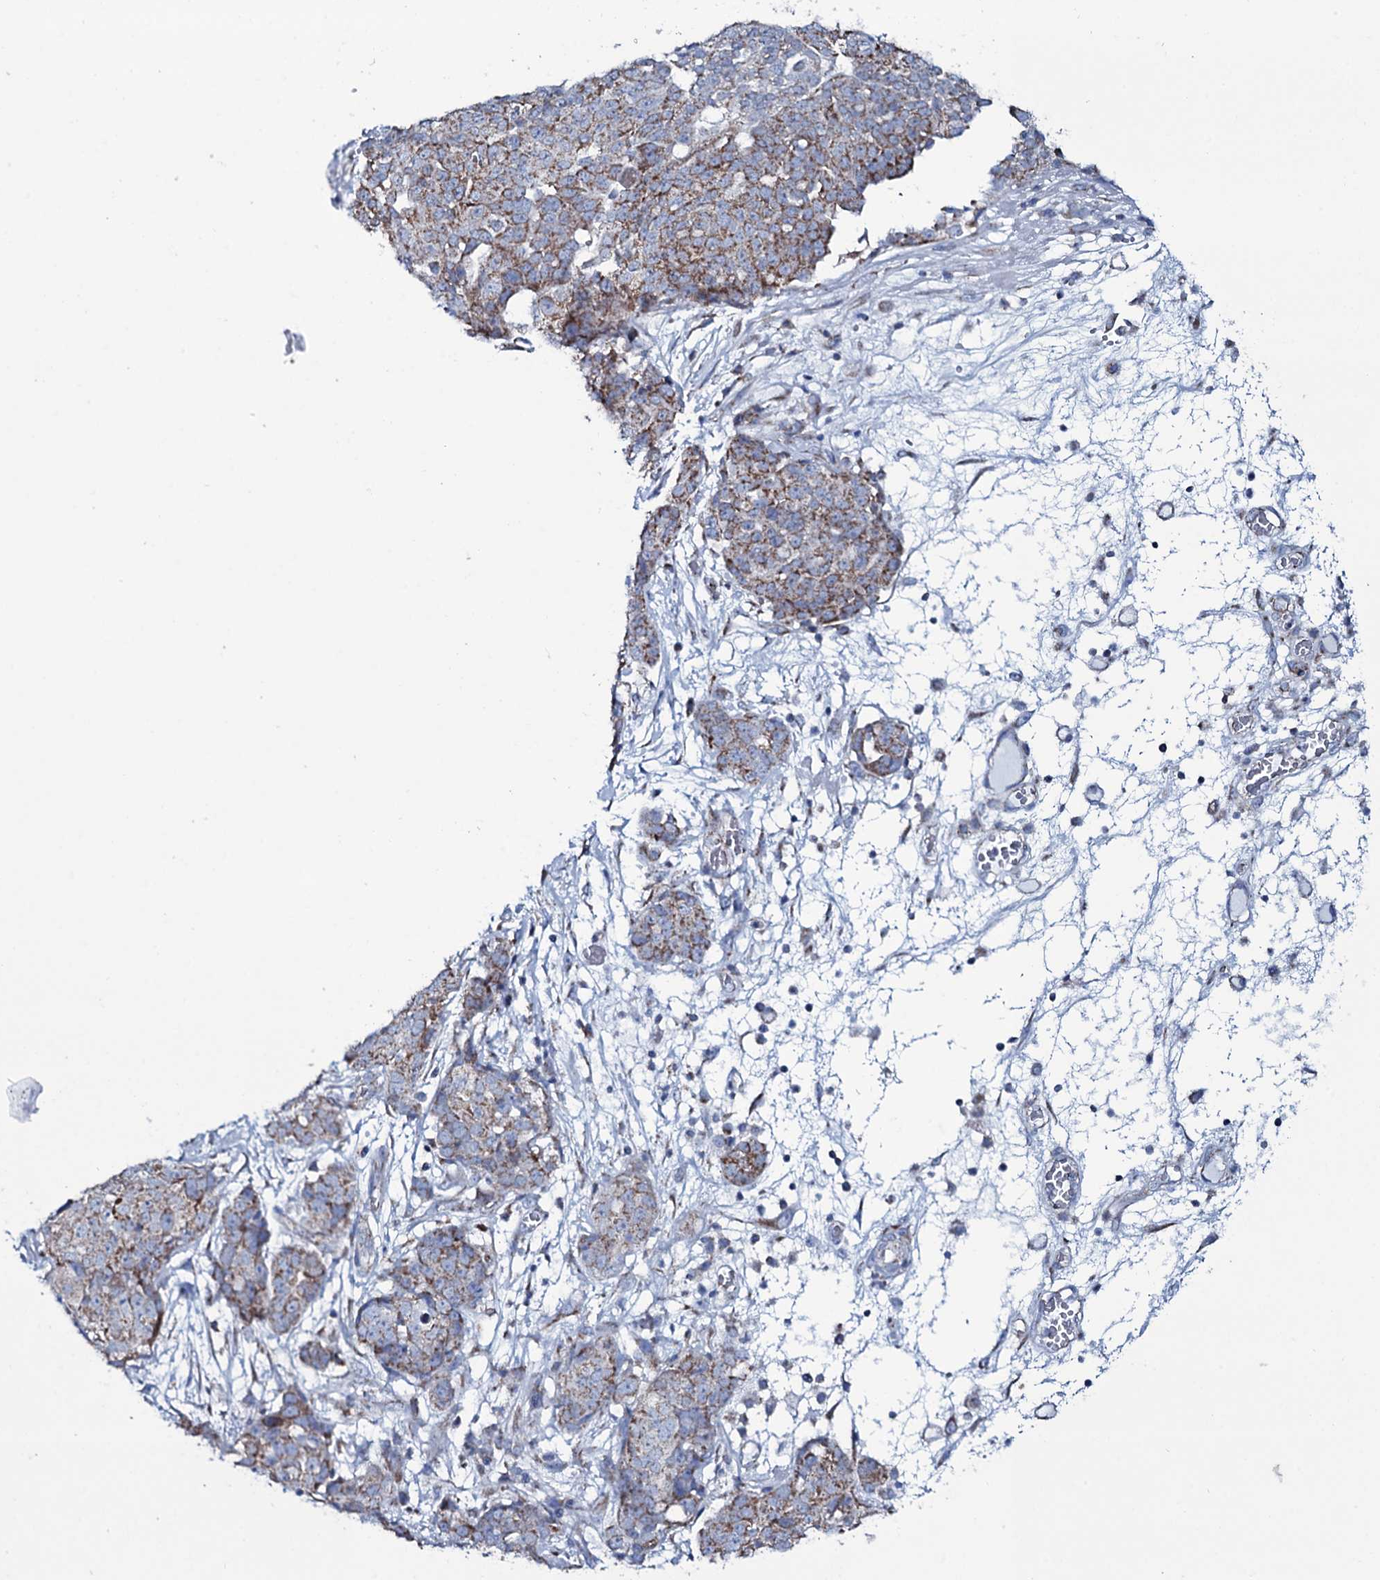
{"staining": {"intensity": "moderate", "quantity": ">75%", "location": "cytoplasmic/membranous"}, "tissue": "ovarian cancer", "cell_type": "Tumor cells", "image_type": "cancer", "snomed": [{"axis": "morphology", "description": "Cystadenocarcinoma, serous, NOS"}, {"axis": "topography", "description": "Soft tissue"}, {"axis": "topography", "description": "Ovary"}], "caption": "Immunohistochemical staining of ovarian cancer displays medium levels of moderate cytoplasmic/membranous protein expression in about >75% of tumor cells. (DAB IHC with brightfield microscopy, high magnification).", "gene": "MRPS35", "patient": {"sex": "female", "age": 57}}